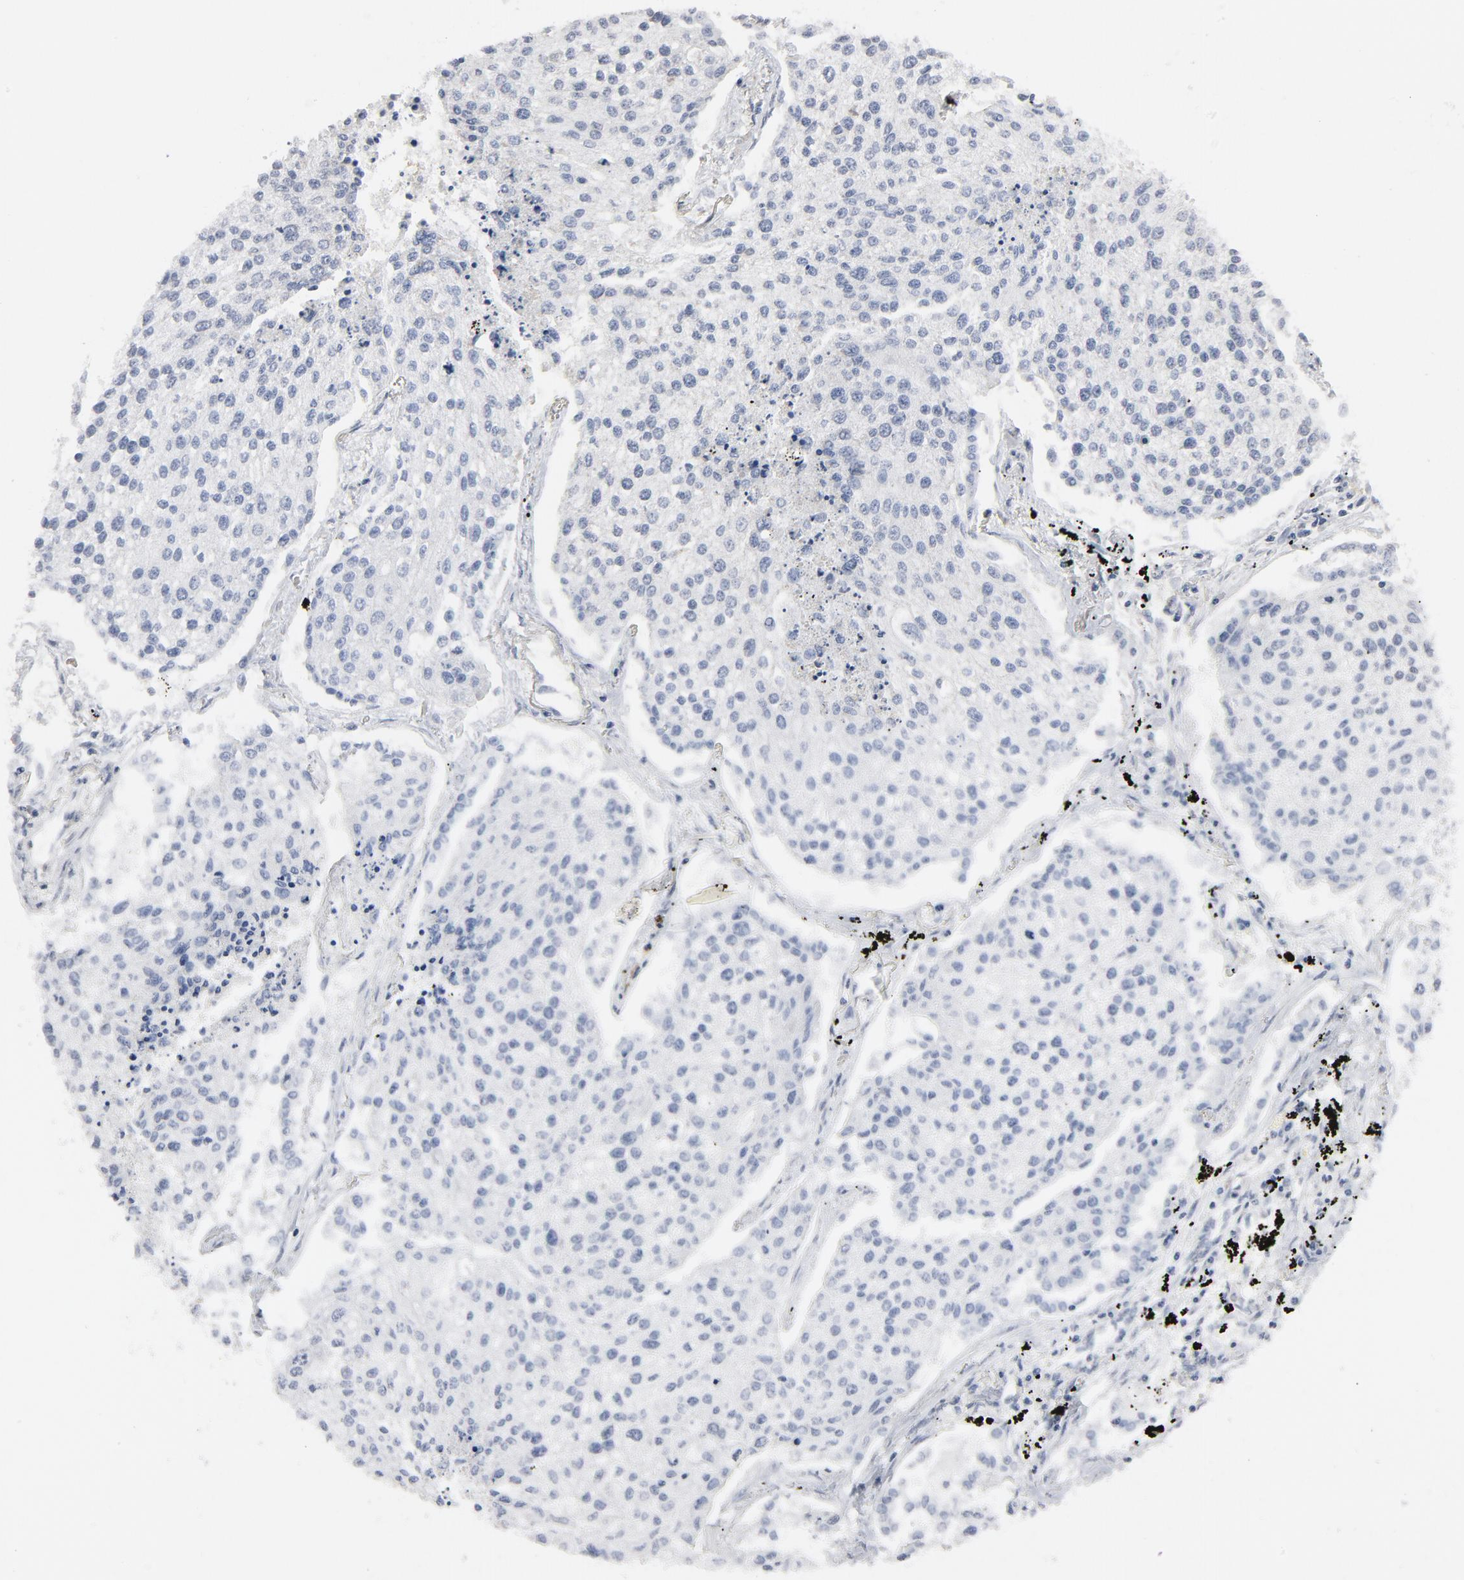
{"staining": {"intensity": "negative", "quantity": "none", "location": "none"}, "tissue": "lung cancer", "cell_type": "Tumor cells", "image_type": "cancer", "snomed": [{"axis": "morphology", "description": "Squamous cell carcinoma, NOS"}, {"axis": "topography", "description": "Lung"}], "caption": "A high-resolution micrograph shows immunohistochemistry staining of lung squamous cell carcinoma, which shows no significant expression in tumor cells.", "gene": "GNG2", "patient": {"sex": "male", "age": 75}}